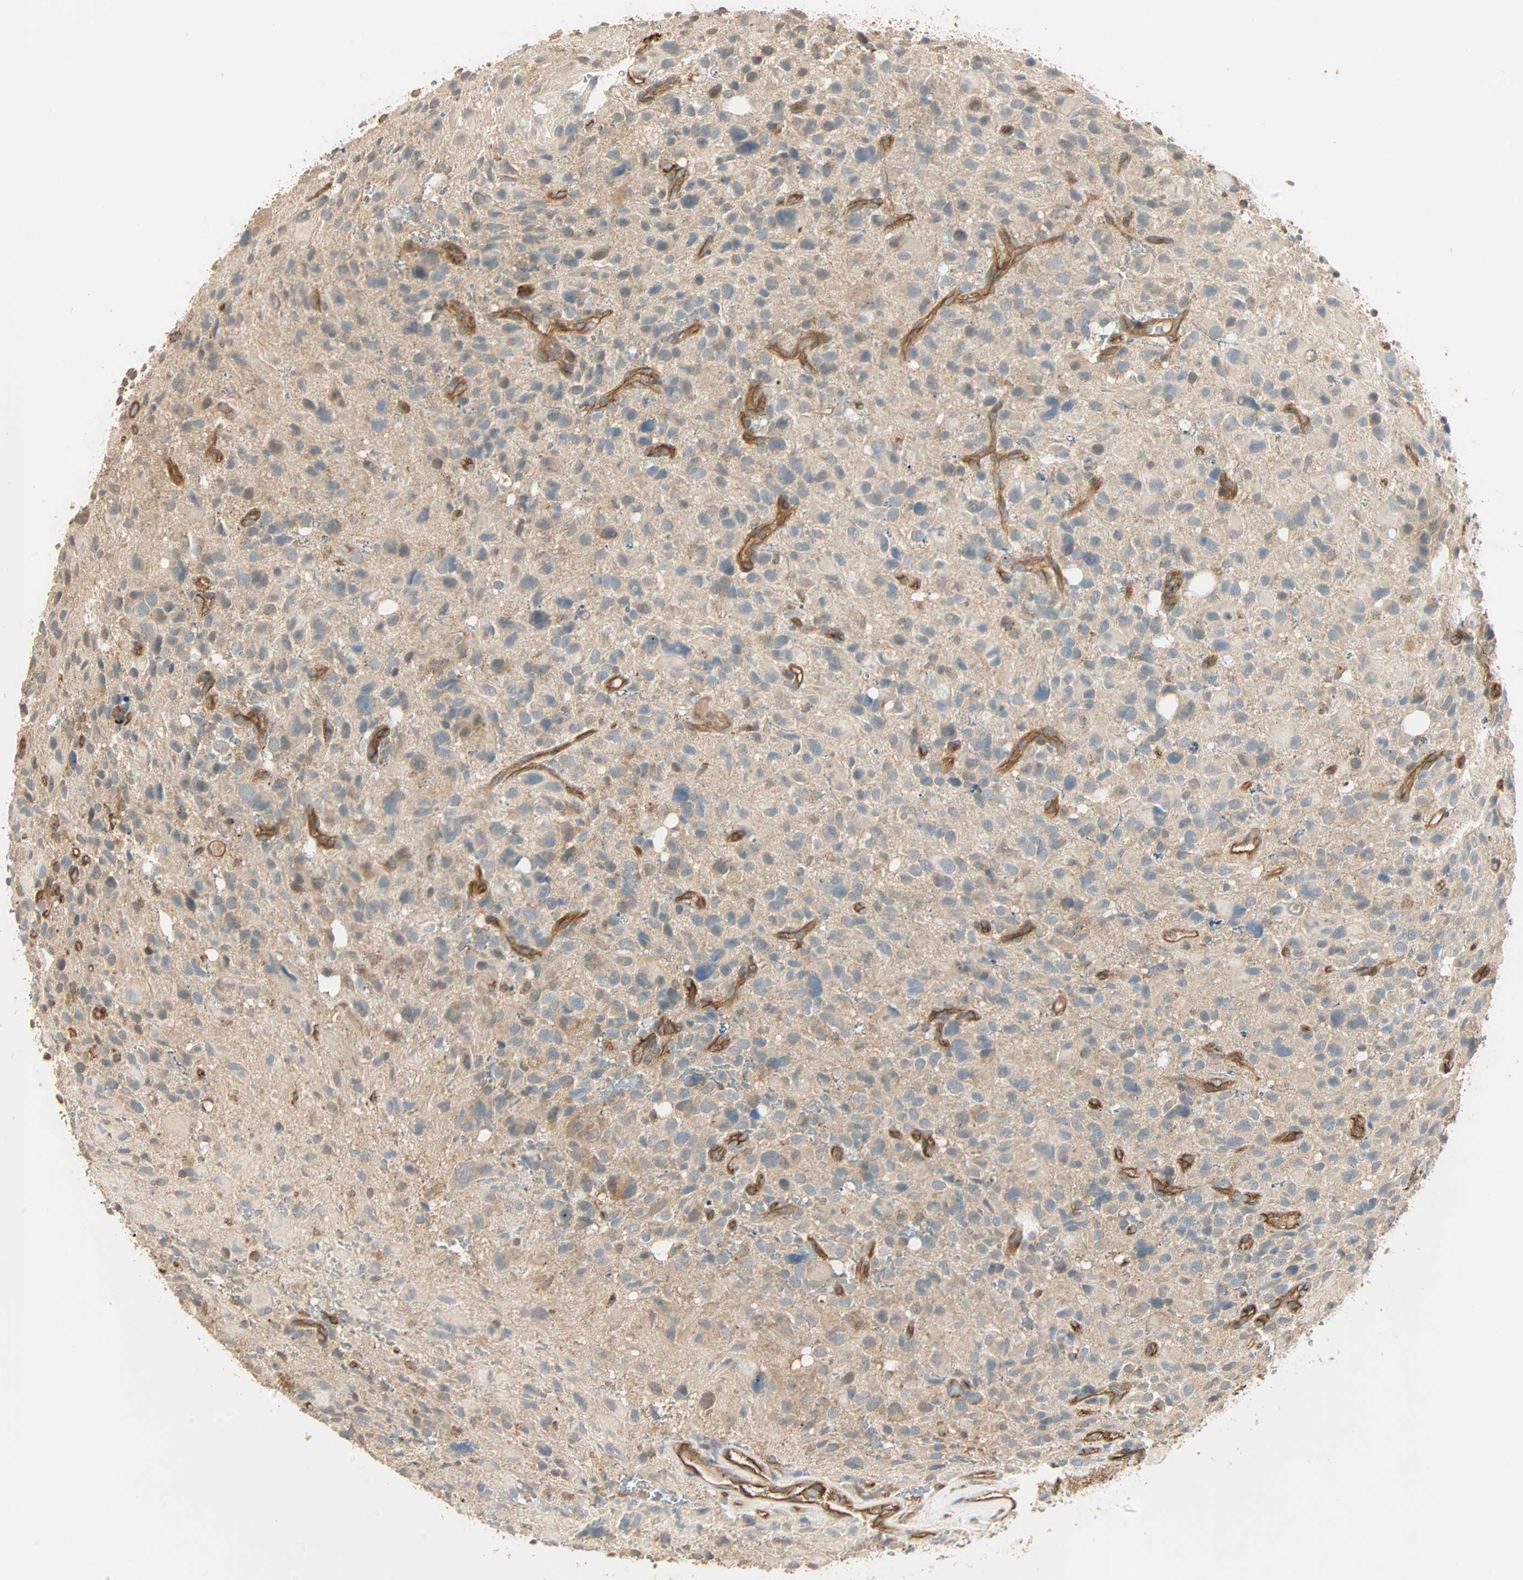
{"staining": {"intensity": "moderate", "quantity": "<25%", "location": "cytoplasmic/membranous"}, "tissue": "glioma", "cell_type": "Tumor cells", "image_type": "cancer", "snomed": [{"axis": "morphology", "description": "Glioma, malignant, High grade"}, {"axis": "topography", "description": "Brain"}], "caption": "An image of malignant glioma (high-grade) stained for a protein exhibits moderate cytoplasmic/membranous brown staining in tumor cells.", "gene": "GALK1", "patient": {"sex": "male", "age": 48}}